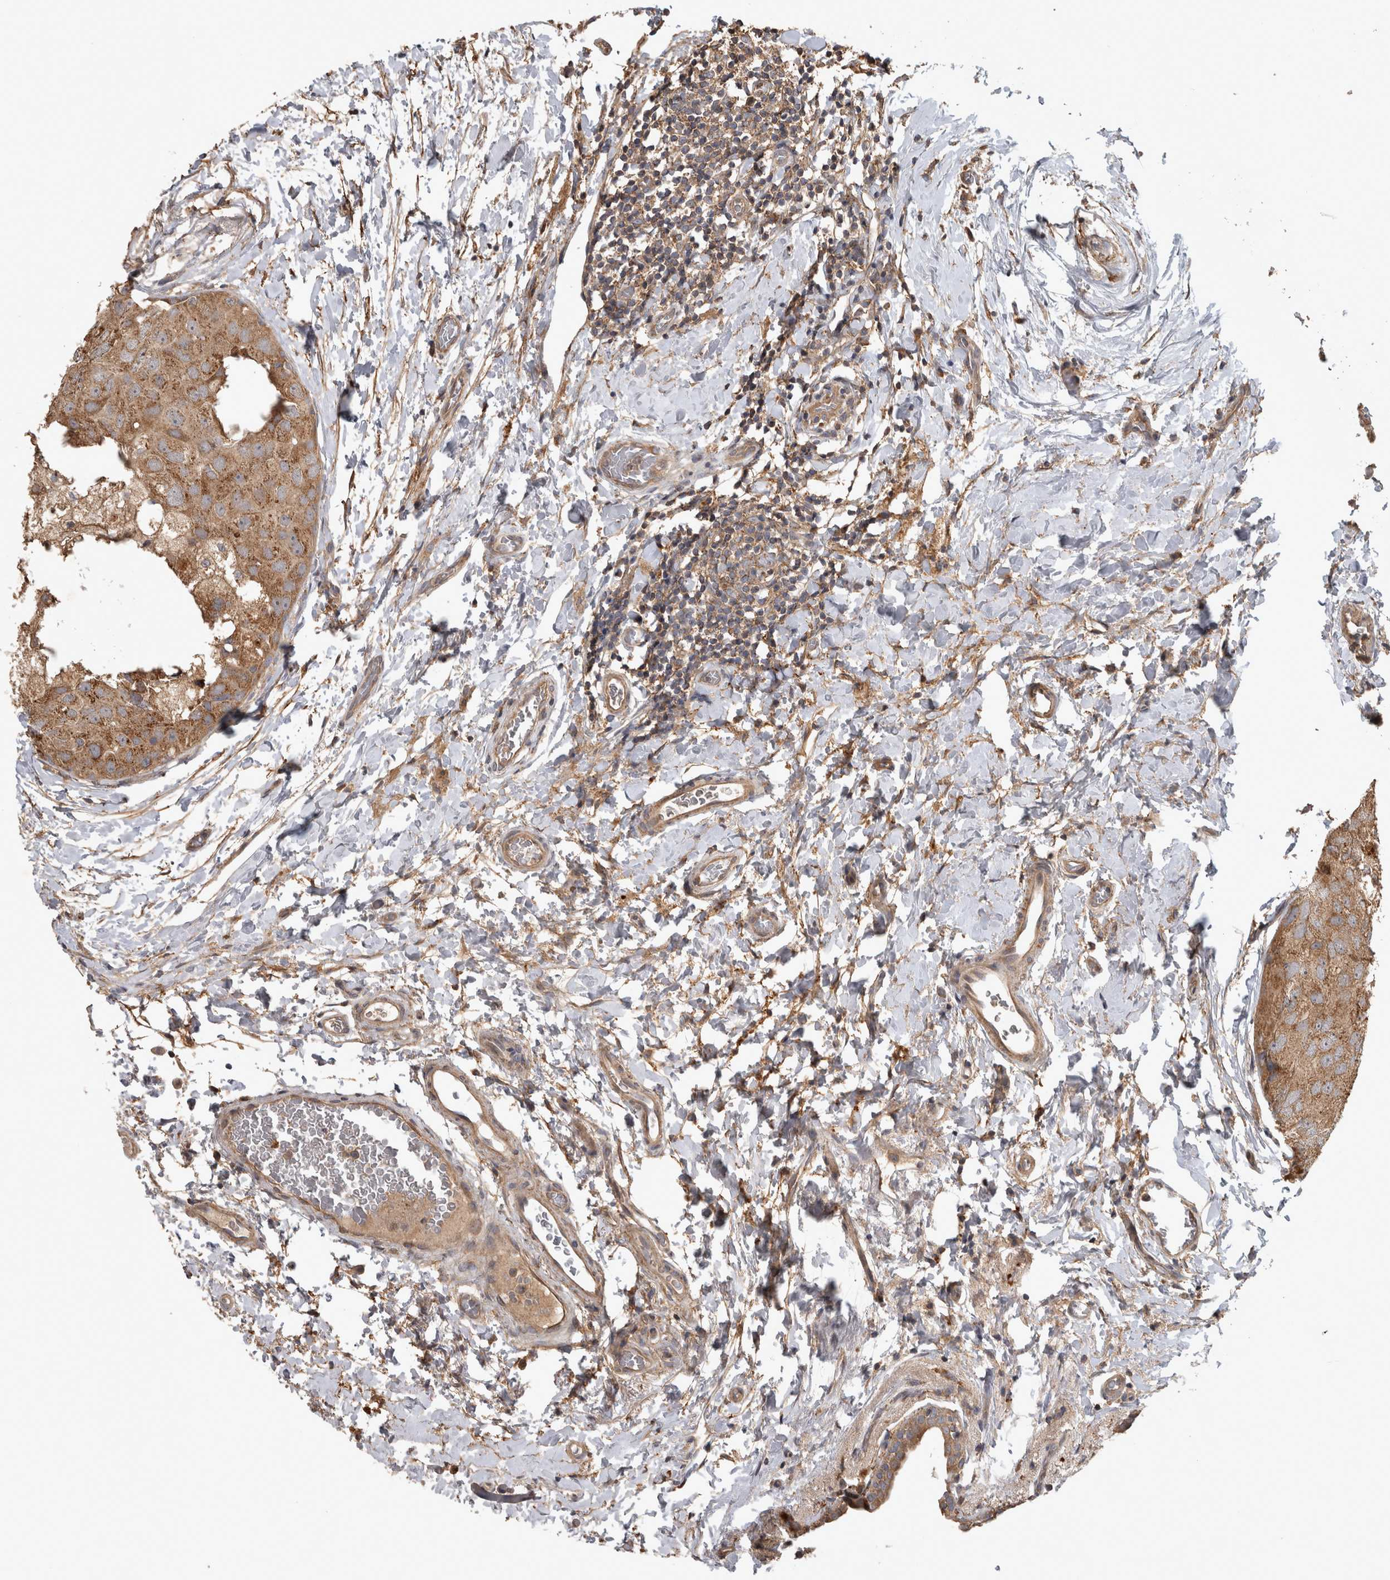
{"staining": {"intensity": "moderate", "quantity": ">75%", "location": "cytoplasmic/membranous"}, "tissue": "breast cancer", "cell_type": "Tumor cells", "image_type": "cancer", "snomed": [{"axis": "morphology", "description": "Duct carcinoma"}, {"axis": "topography", "description": "Breast"}], "caption": "Immunohistochemical staining of human breast cancer exhibits medium levels of moderate cytoplasmic/membranous protein positivity in approximately >75% of tumor cells.", "gene": "TRMT61B", "patient": {"sex": "female", "age": 62}}